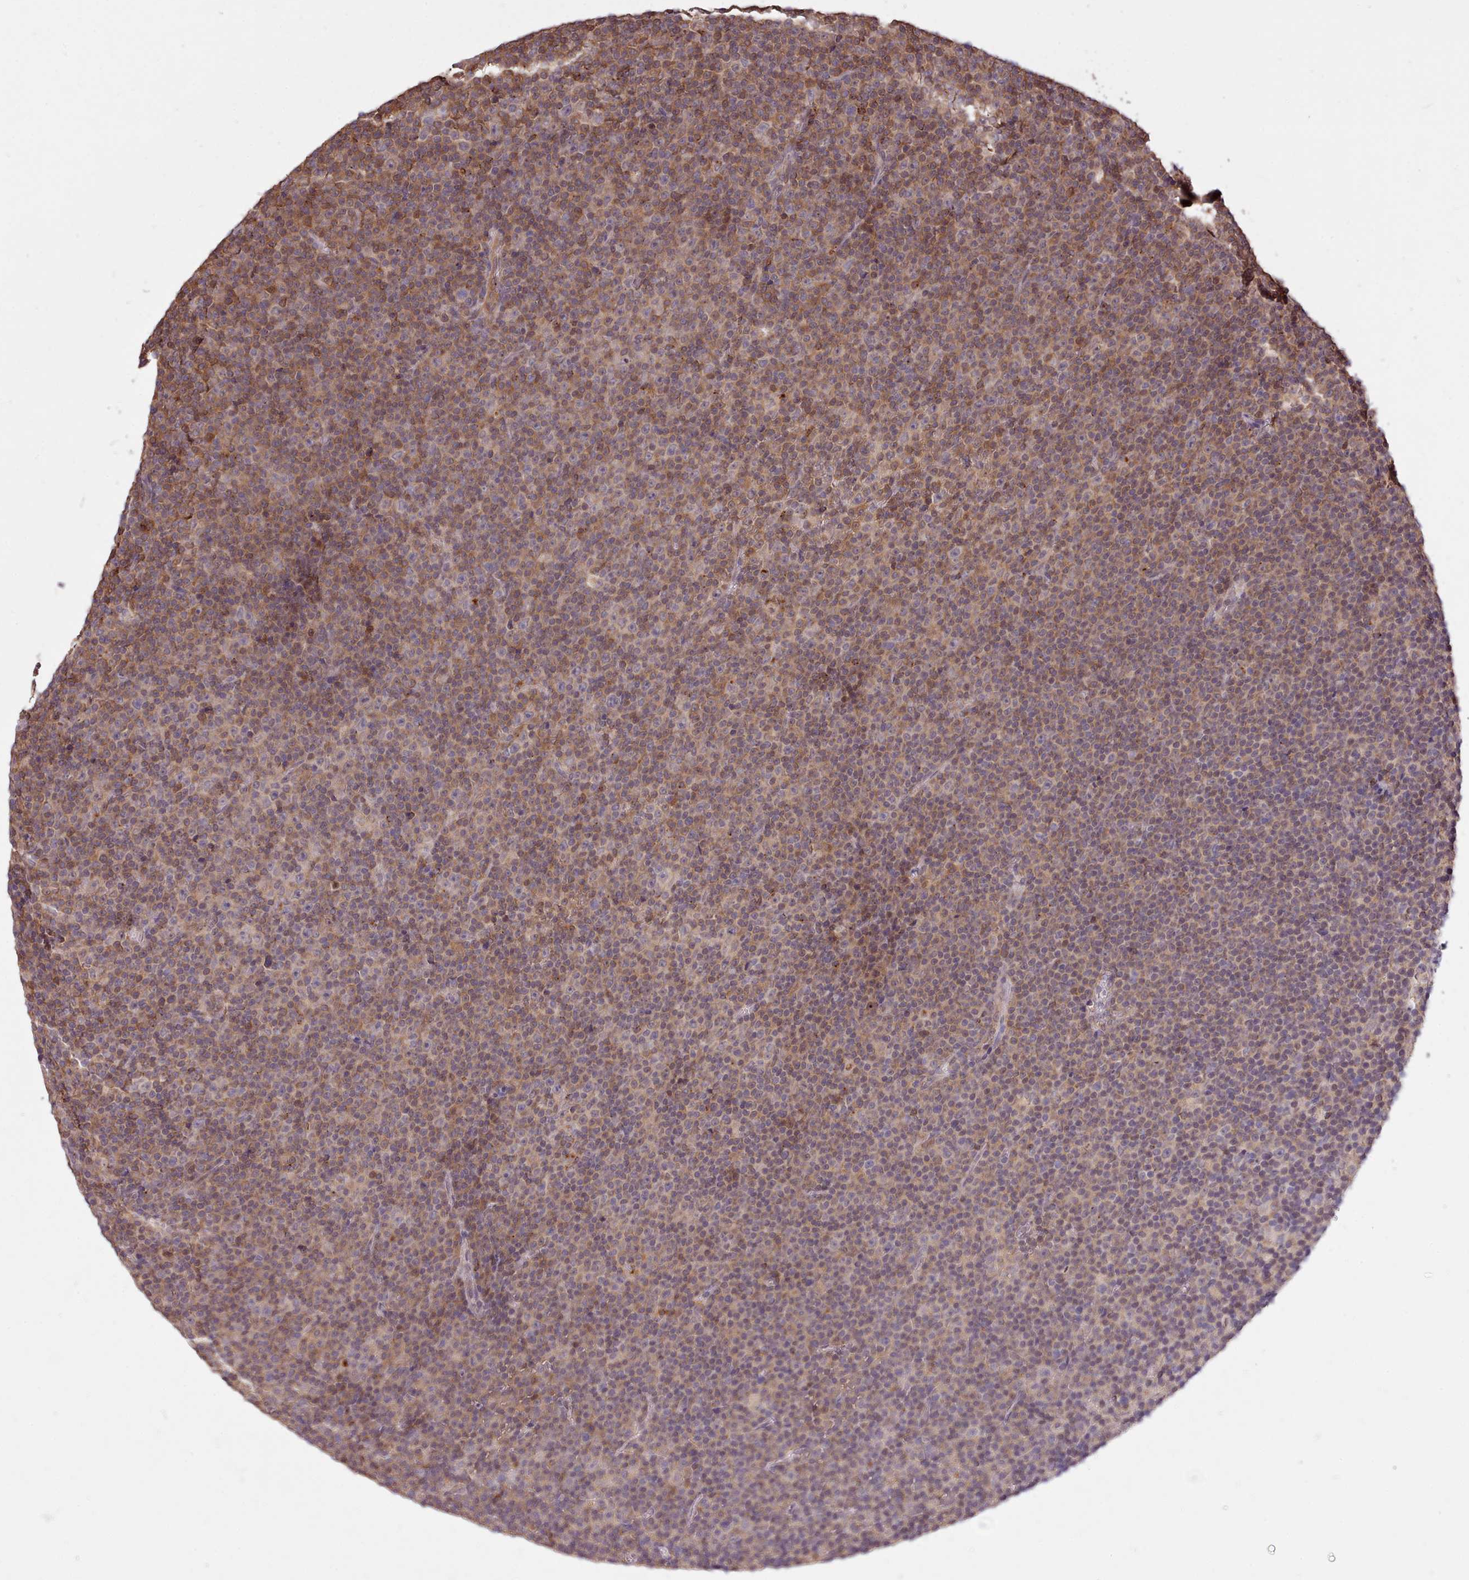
{"staining": {"intensity": "moderate", "quantity": ">75%", "location": "cytoplasmic/membranous"}, "tissue": "lymphoma", "cell_type": "Tumor cells", "image_type": "cancer", "snomed": [{"axis": "morphology", "description": "Malignant lymphoma, non-Hodgkin's type, Low grade"}, {"axis": "topography", "description": "Lymph node"}], "caption": "A brown stain labels moderate cytoplasmic/membranous staining of a protein in low-grade malignant lymphoma, non-Hodgkin's type tumor cells. (DAB (3,3'-diaminobenzidine) IHC with brightfield microscopy, high magnification).", "gene": "ARL17A", "patient": {"sex": "female", "age": 67}}